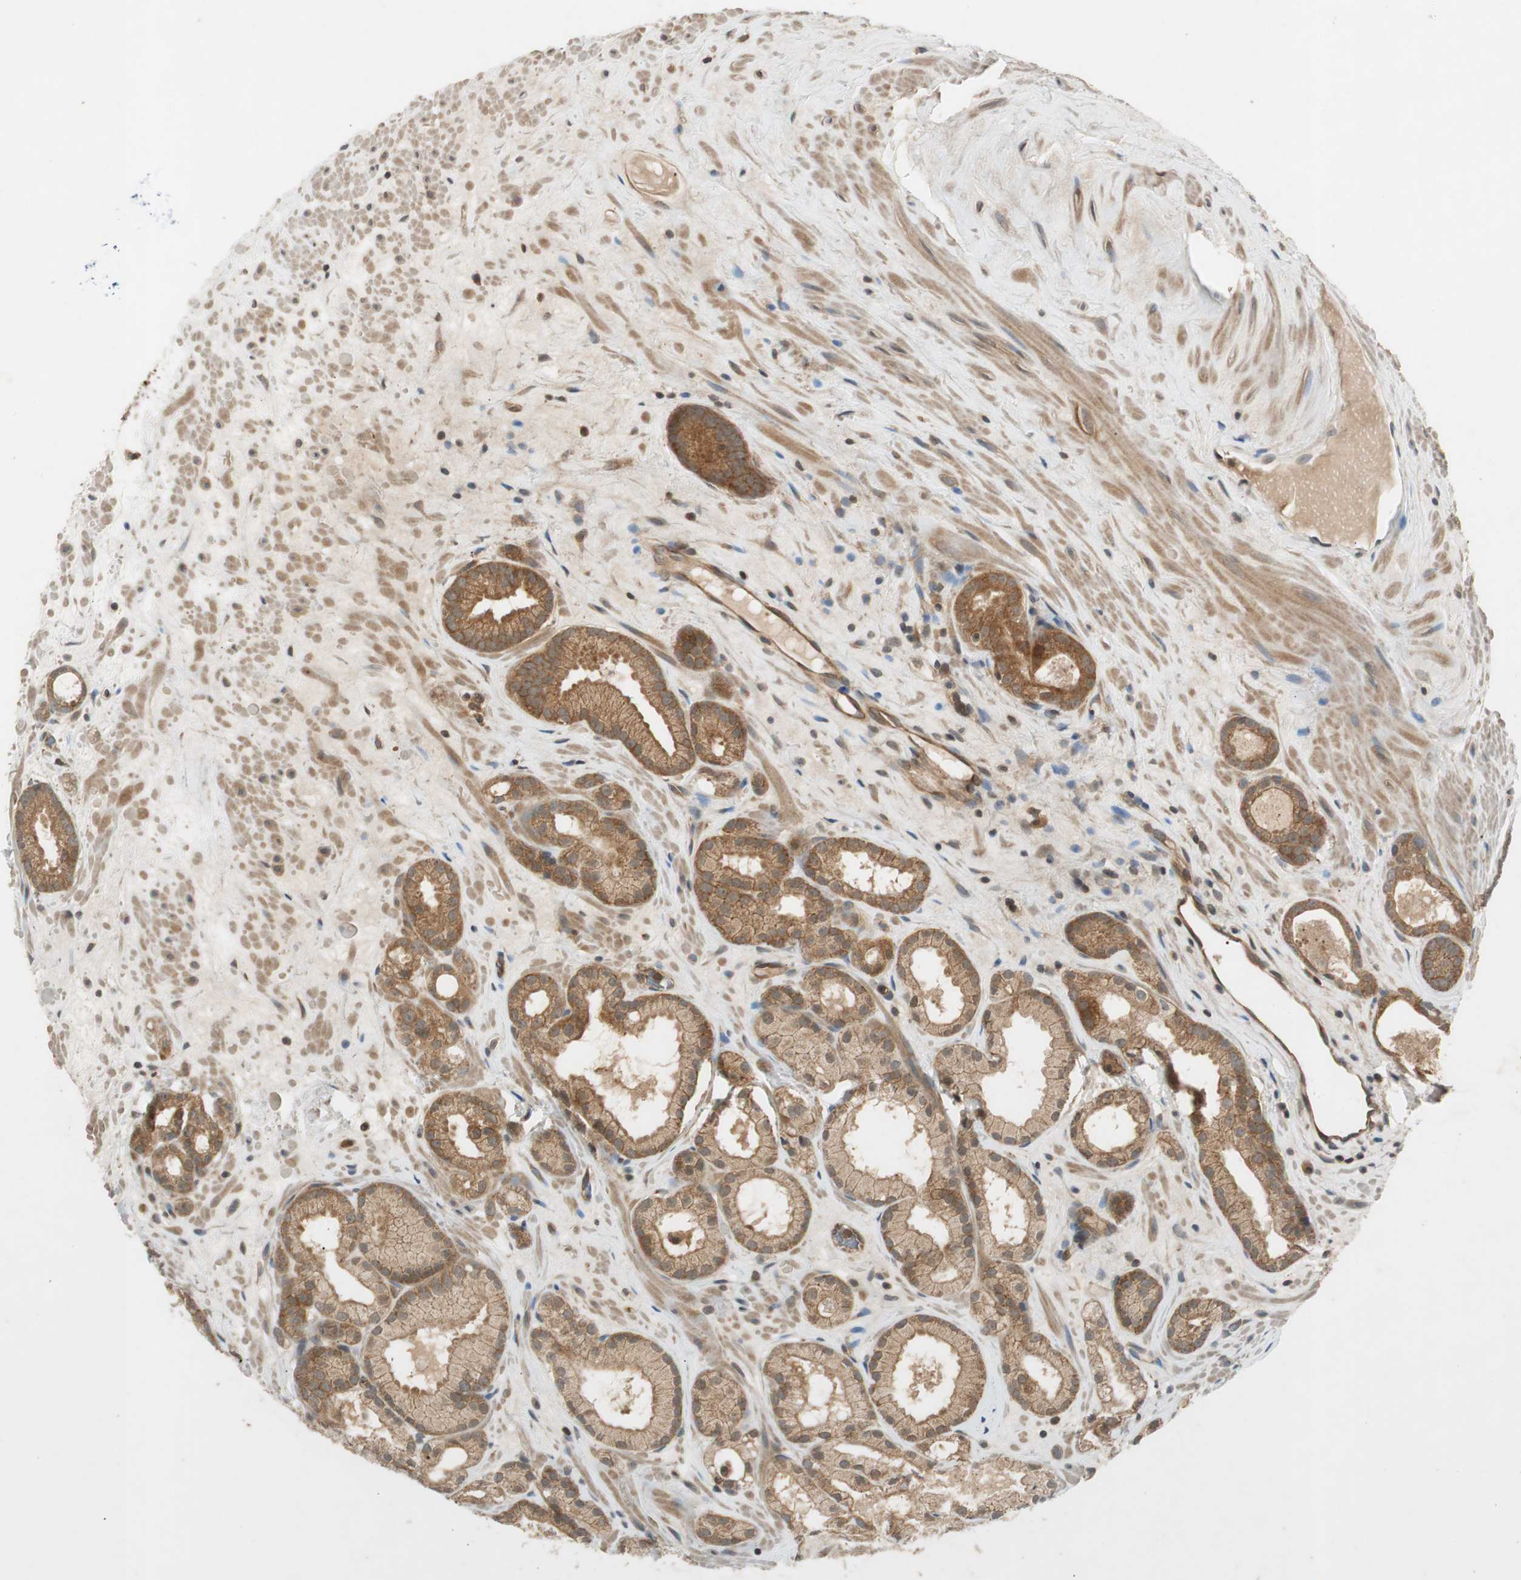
{"staining": {"intensity": "moderate", "quantity": ">75%", "location": "cytoplasmic/membranous"}, "tissue": "prostate cancer", "cell_type": "Tumor cells", "image_type": "cancer", "snomed": [{"axis": "morphology", "description": "Adenocarcinoma, Low grade"}, {"axis": "topography", "description": "Prostate"}], "caption": "Brown immunohistochemical staining in adenocarcinoma (low-grade) (prostate) displays moderate cytoplasmic/membranous staining in approximately >75% of tumor cells.", "gene": "EPHA8", "patient": {"sex": "male", "age": 57}}